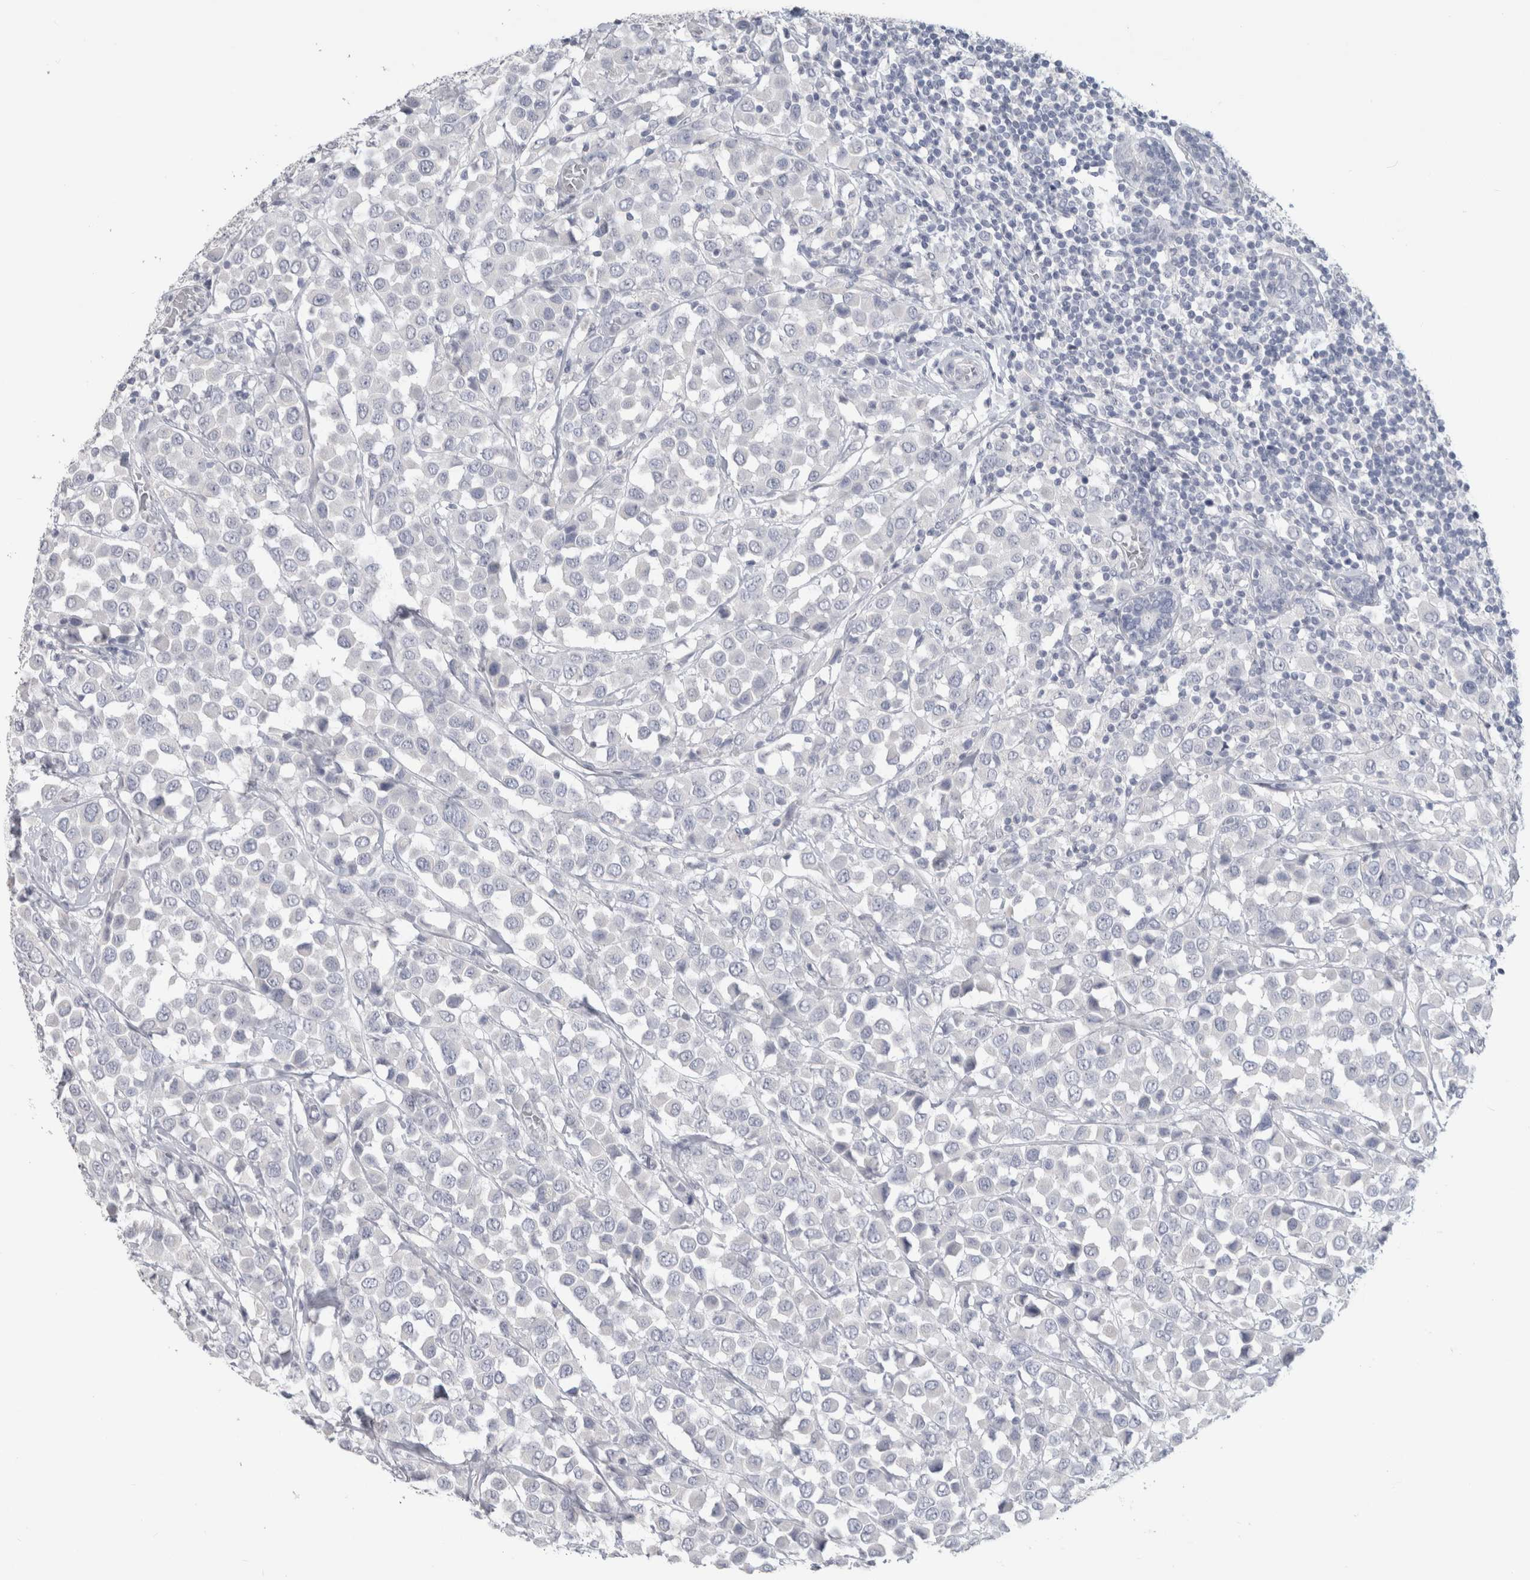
{"staining": {"intensity": "negative", "quantity": "none", "location": "none"}, "tissue": "breast cancer", "cell_type": "Tumor cells", "image_type": "cancer", "snomed": [{"axis": "morphology", "description": "Duct carcinoma"}, {"axis": "topography", "description": "Breast"}], "caption": "High magnification brightfield microscopy of intraductal carcinoma (breast) stained with DAB (brown) and counterstained with hematoxylin (blue): tumor cells show no significant positivity.", "gene": "SLC6A1", "patient": {"sex": "female", "age": 61}}